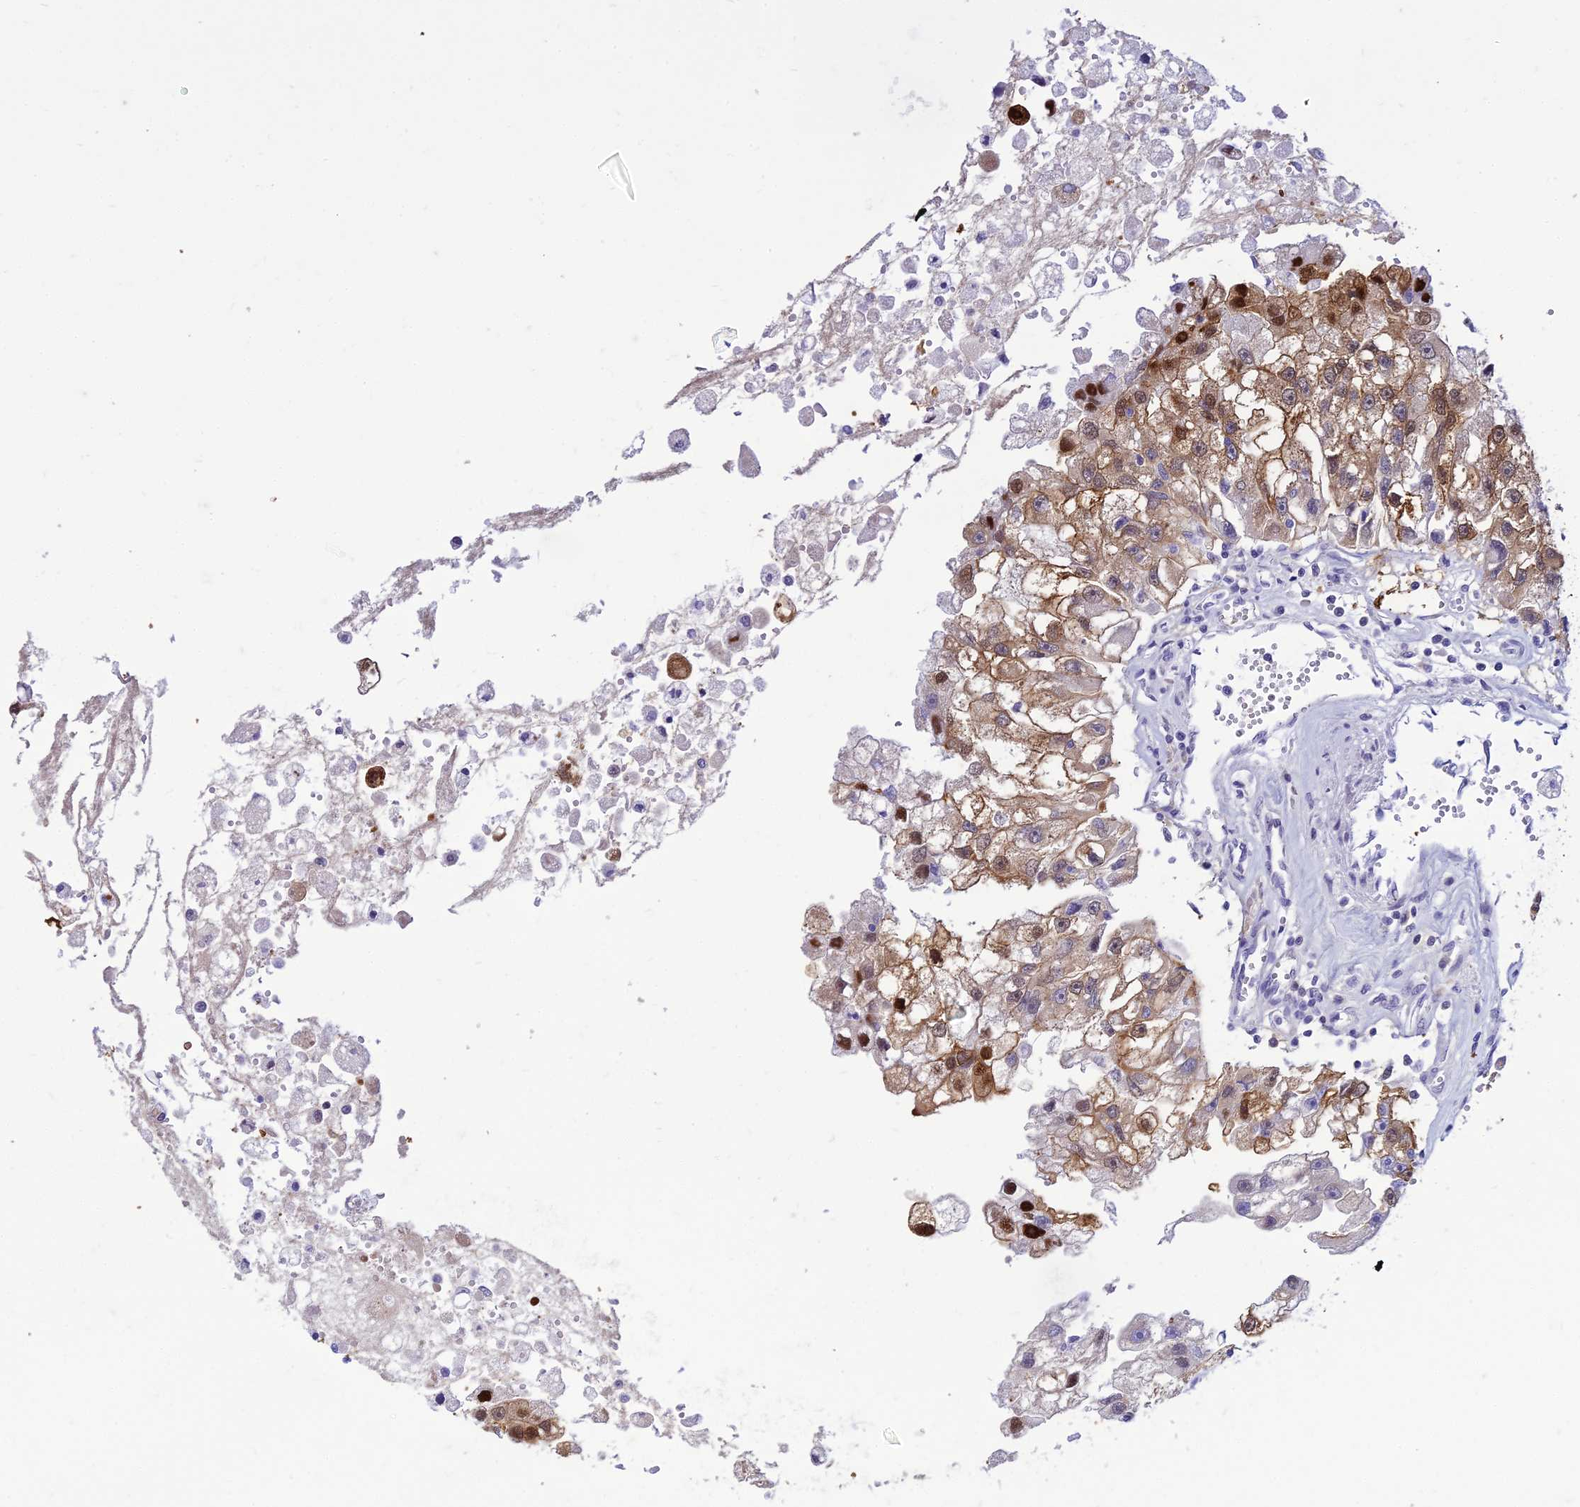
{"staining": {"intensity": "moderate", "quantity": ">75%", "location": "cytoplasmic/membranous,nuclear"}, "tissue": "renal cancer", "cell_type": "Tumor cells", "image_type": "cancer", "snomed": [{"axis": "morphology", "description": "Adenocarcinoma, NOS"}, {"axis": "topography", "description": "Kidney"}], "caption": "Protein analysis of renal cancer tissue exhibits moderate cytoplasmic/membranous and nuclear staining in about >75% of tumor cells.", "gene": "ZMIZ1", "patient": {"sex": "male", "age": 63}}